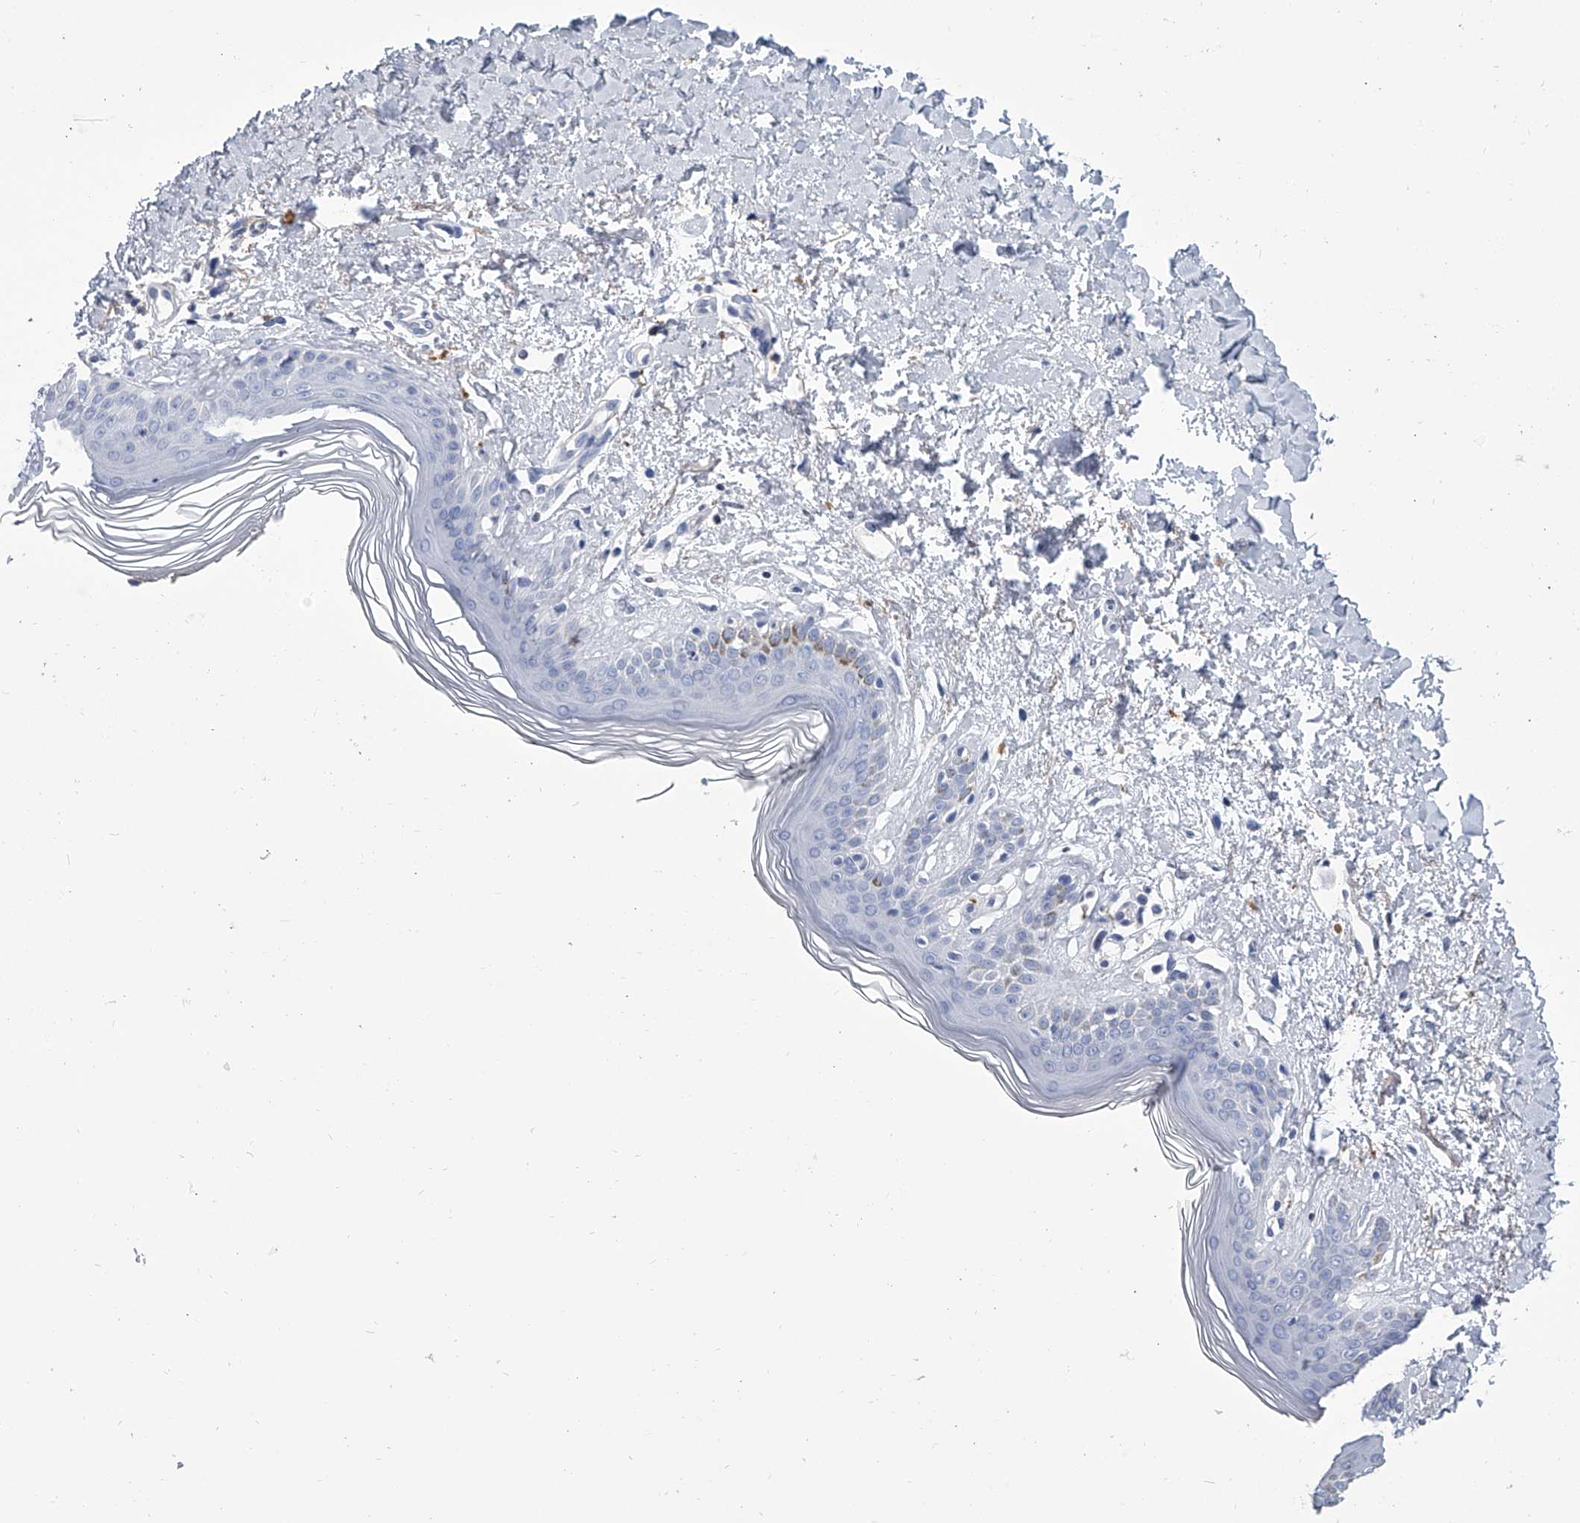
{"staining": {"intensity": "negative", "quantity": "none", "location": "none"}, "tissue": "skin", "cell_type": "Fibroblasts", "image_type": "normal", "snomed": [{"axis": "morphology", "description": "Normal tissue, NOS"}, {"axis": "topography", "description": "Skin"}], "caption": "Fibroblasts show no significant protein expression in benign skin. (Stains: DAB IHC with hematoxylin counter stain, Microscopy: brightfield microscopy at high magnification).", "gene": "SERPINB9", "patient": {"sex": "female", "age": 64}}